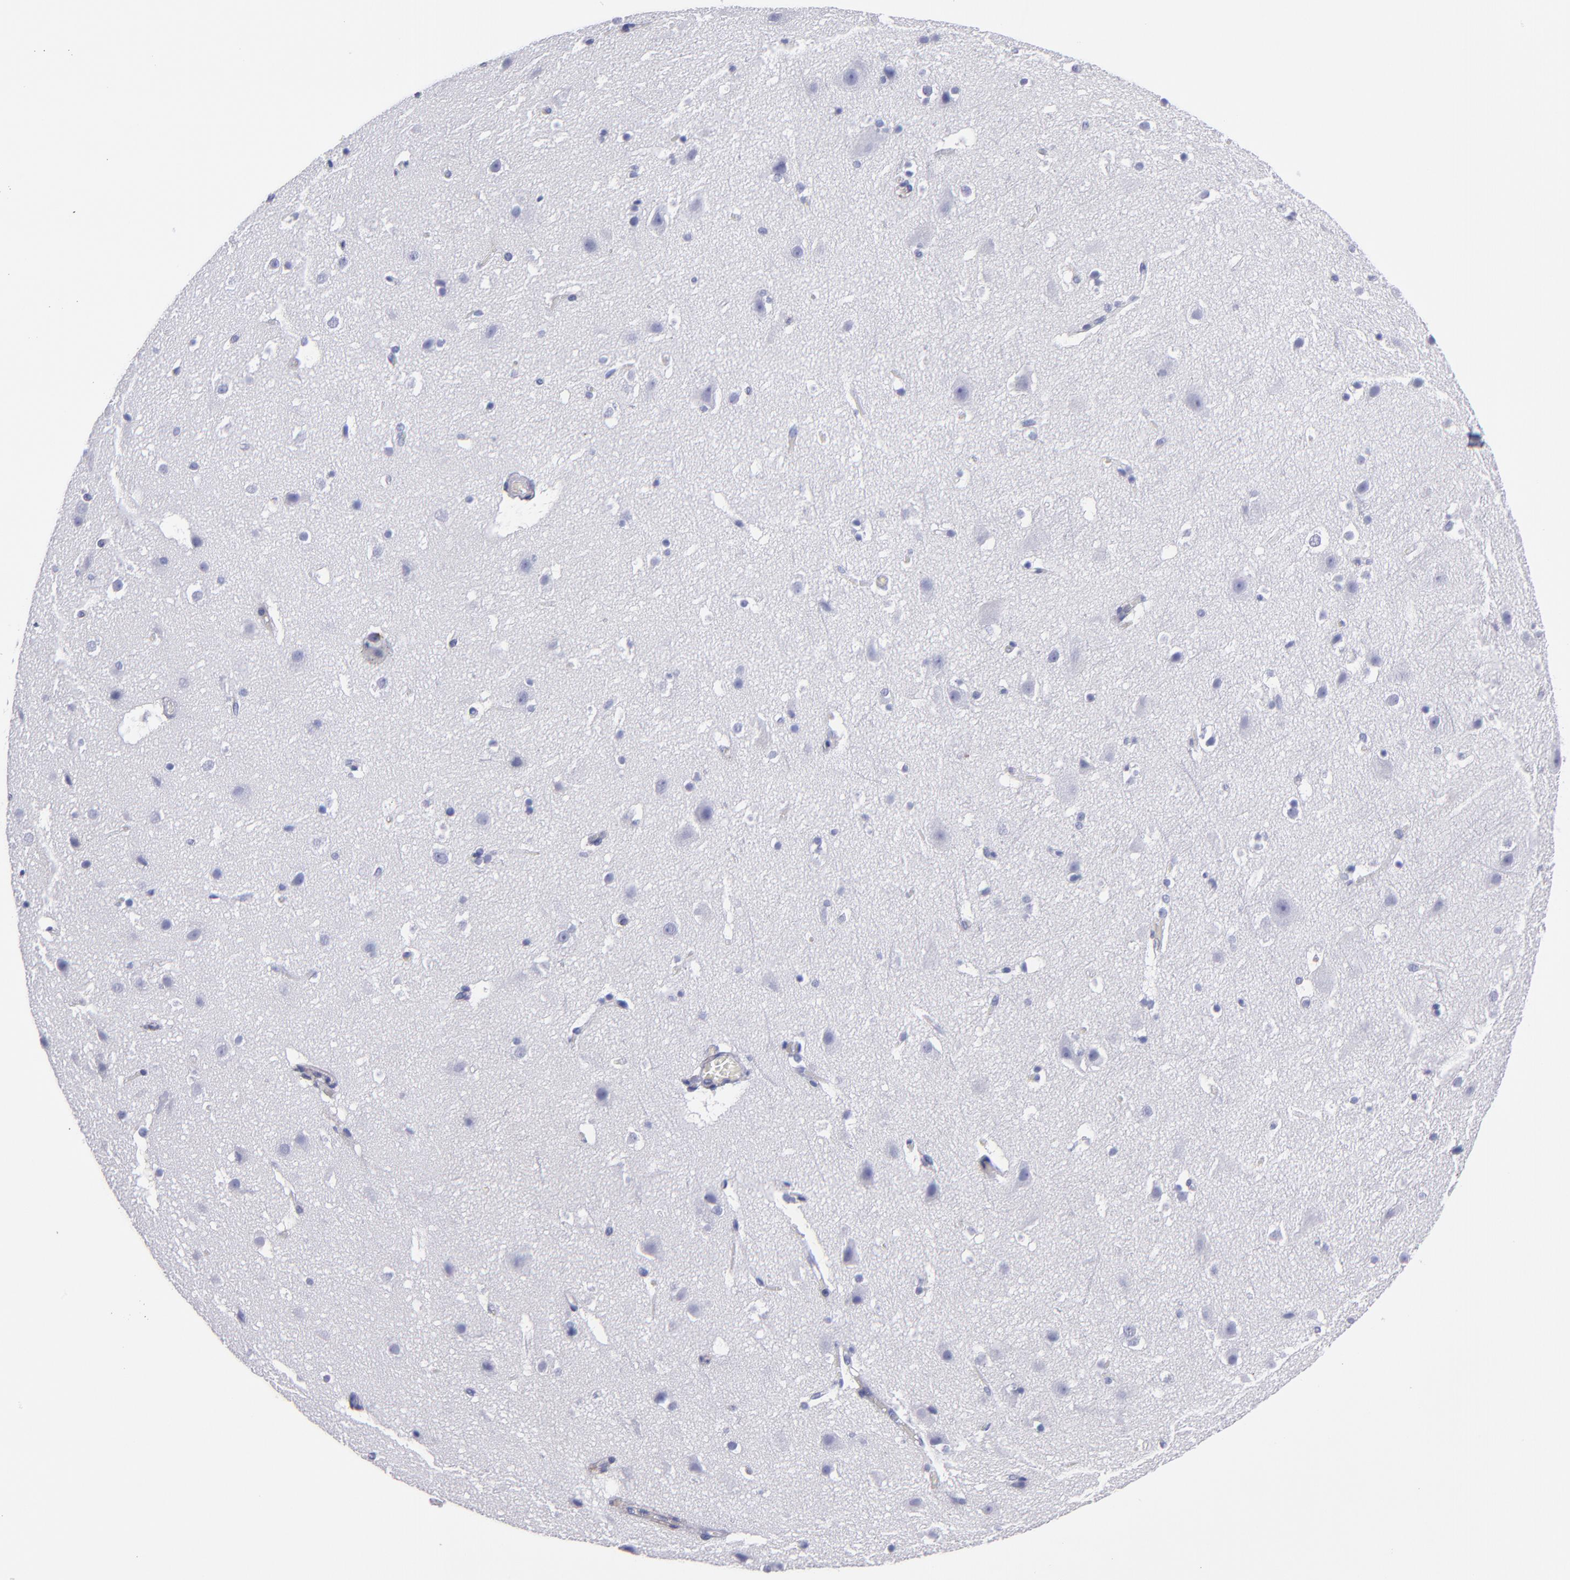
{"staining": {"intensity": "negative", "quantity": "none", "location": "none"}, "tissue": "cerebral cortex", "cell_type": "Endothelial cells", "image_type": "normal", "snomed": [{"axis": "morphology", "description": "Normal tissue, NOS"}, {"axis": "topography", "description": "Cerebral cortex"}], "caption": "IHC histopathology image of benign human cerebral cortex stained for a protein (brown), which demonstrates no staining in endothelial cells. Nuclei are stained in blue.", "gene": "MB", "patient": {"sex": "male", "age": 45}}